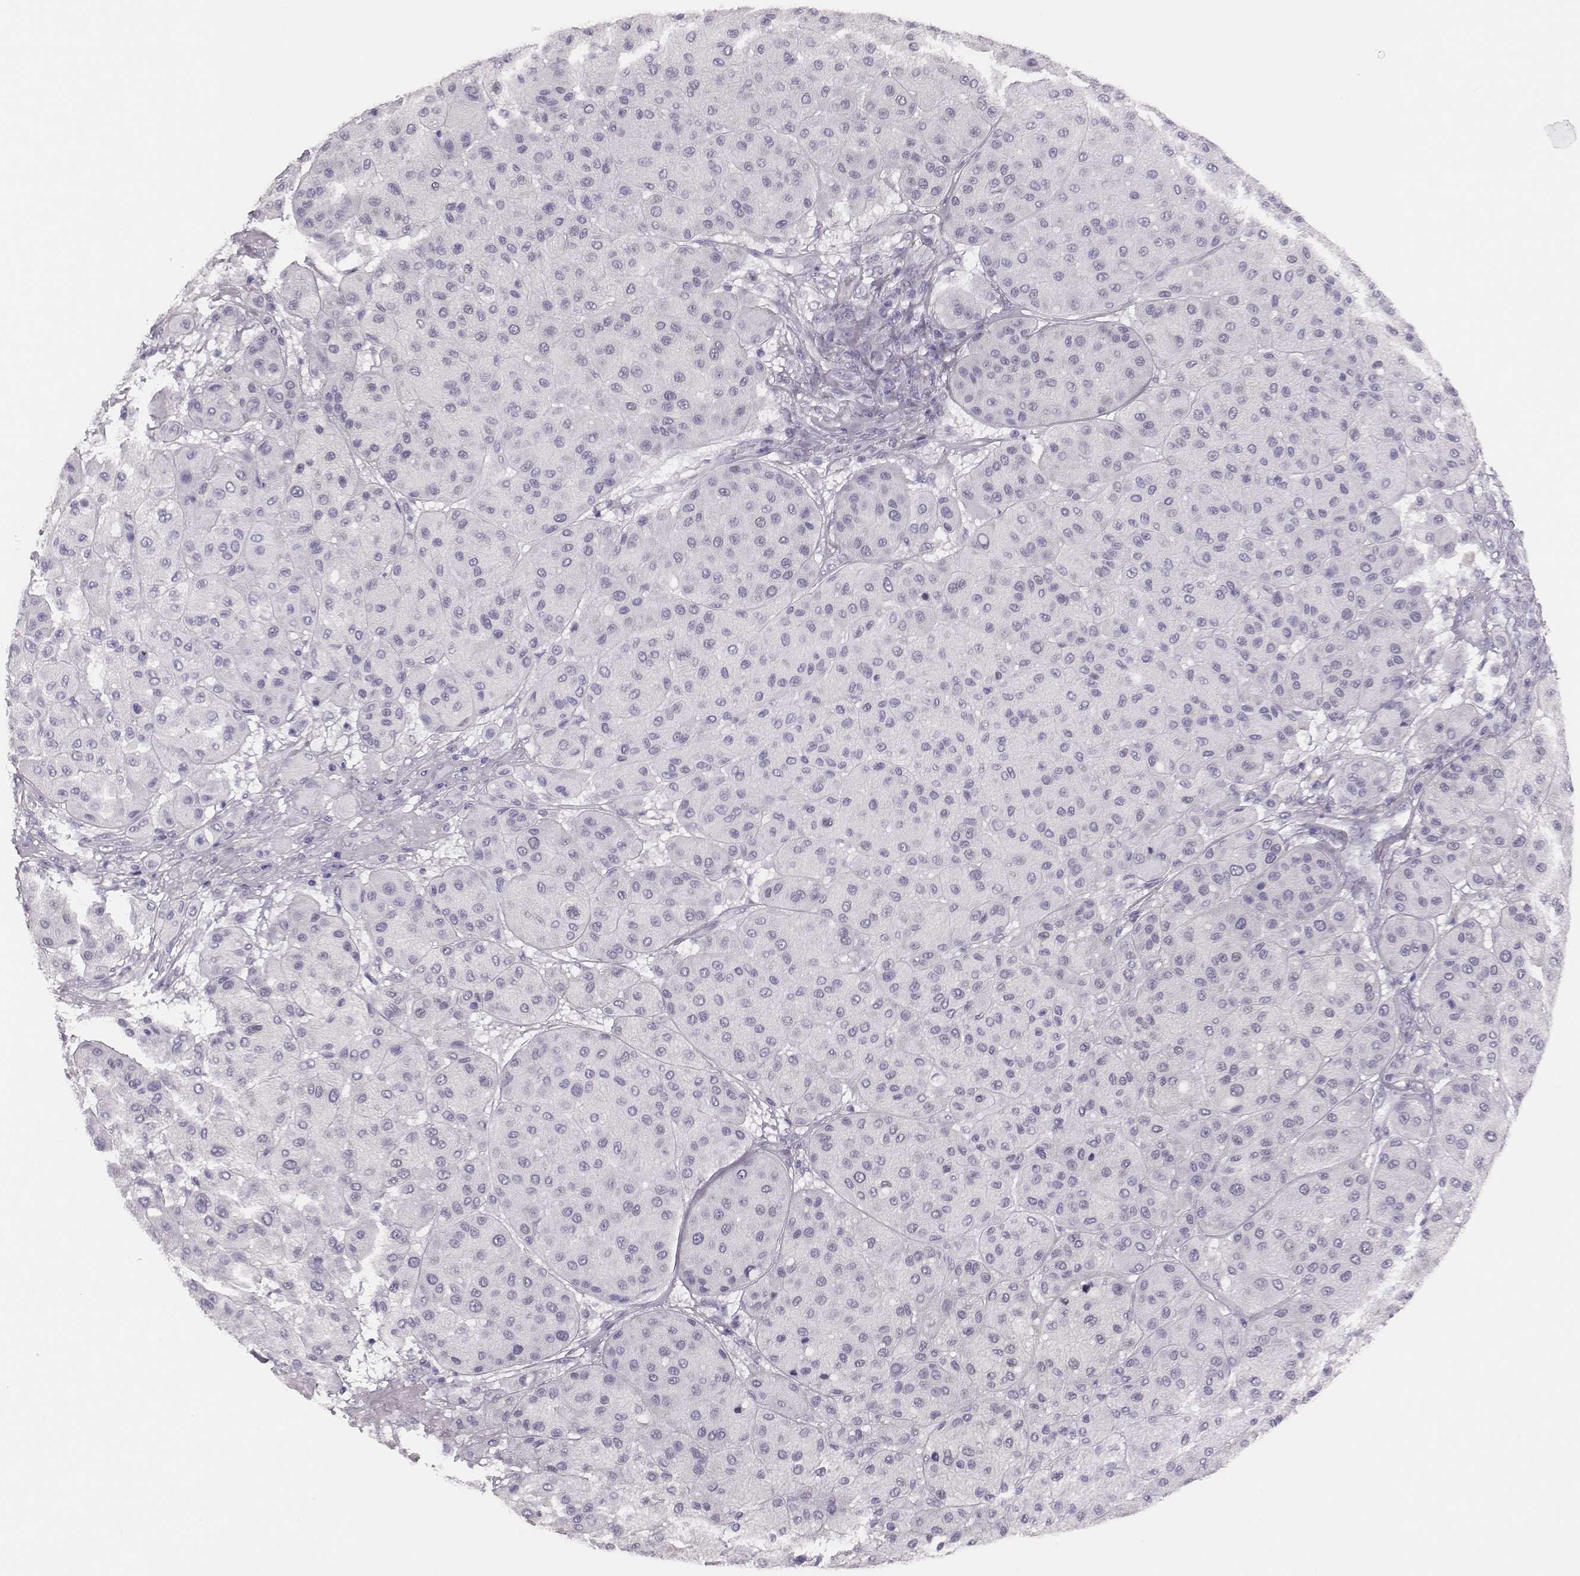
{"staining": {"intensity": "negative", "quantity": "none", "location": "none"}, "tissue": "melanoma", "cell_type": "Tumor cells", "image_type": "cancer", "snomed": [{"axis": "morphology", "description": "Malignant melanoma, Metastatic site"}, {"axis": "topography", "description": "Smooth muscle"}], "caption": "An IHC image of malignant melanoma (metastatic site) is shown. There is no staining in tumor cells of malignant melanoma (metastatic site).", "gene": "H1-6", "patient": {"sex": "male", "age": 41}}